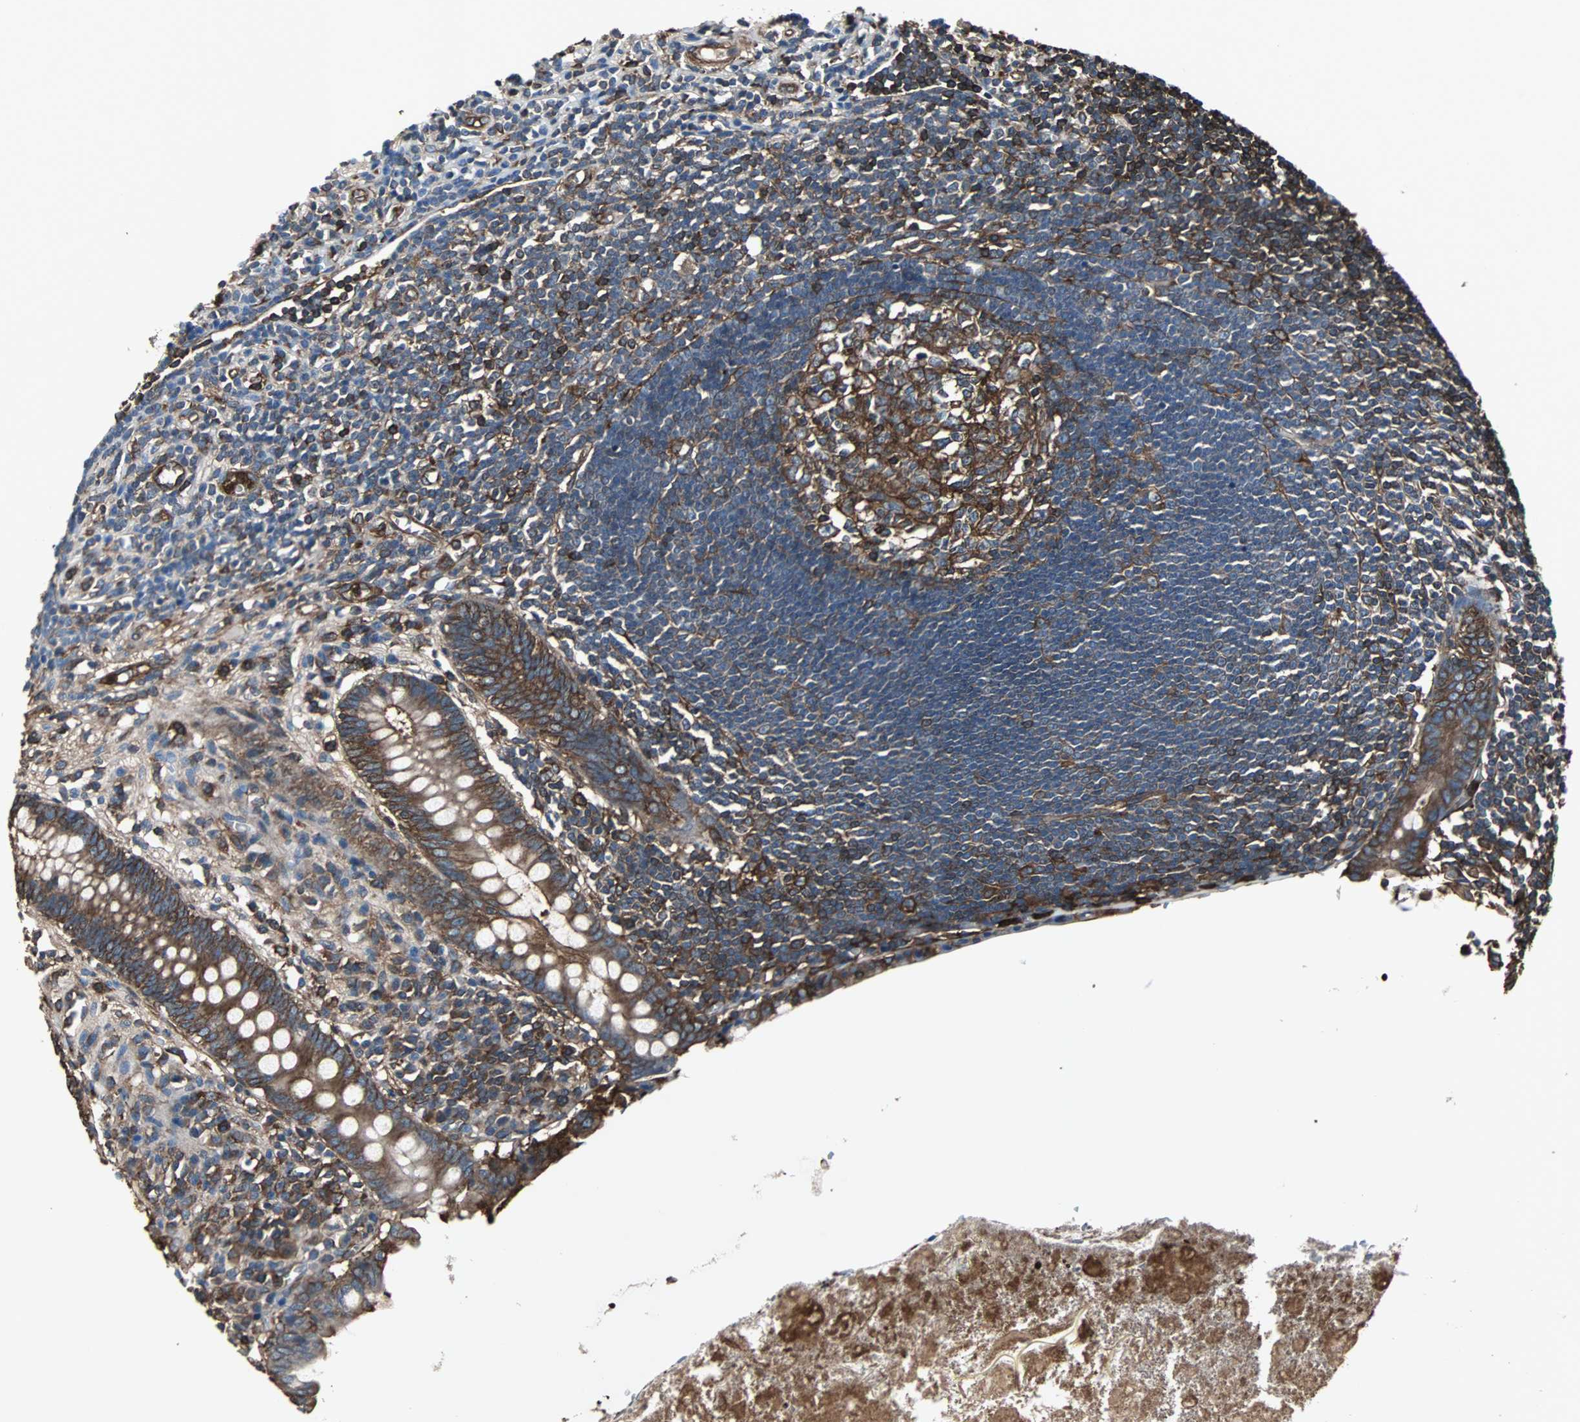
{"staining": {"intensity": "strong", "quantity": ">75%", "location": "cytoplasmic/membranous"}, "tissue": "appendix", "cell_type": "Glandular cells", "image_type": "normal", "snomed": [{"axis": "morphology", "description": "Normal tissue, NOS"}, {"axis": "topography", "description": "Appendix"}], "caption": "Immunohistochemistry micrograph of benign human appendix stained for a protein (brown), which demonstrates high levels of strong cytoplasmic/membranous expression in about >75% of glandular cells.", "gene": "ACTN1", "patient": {"sex": "female", "age": 50}}